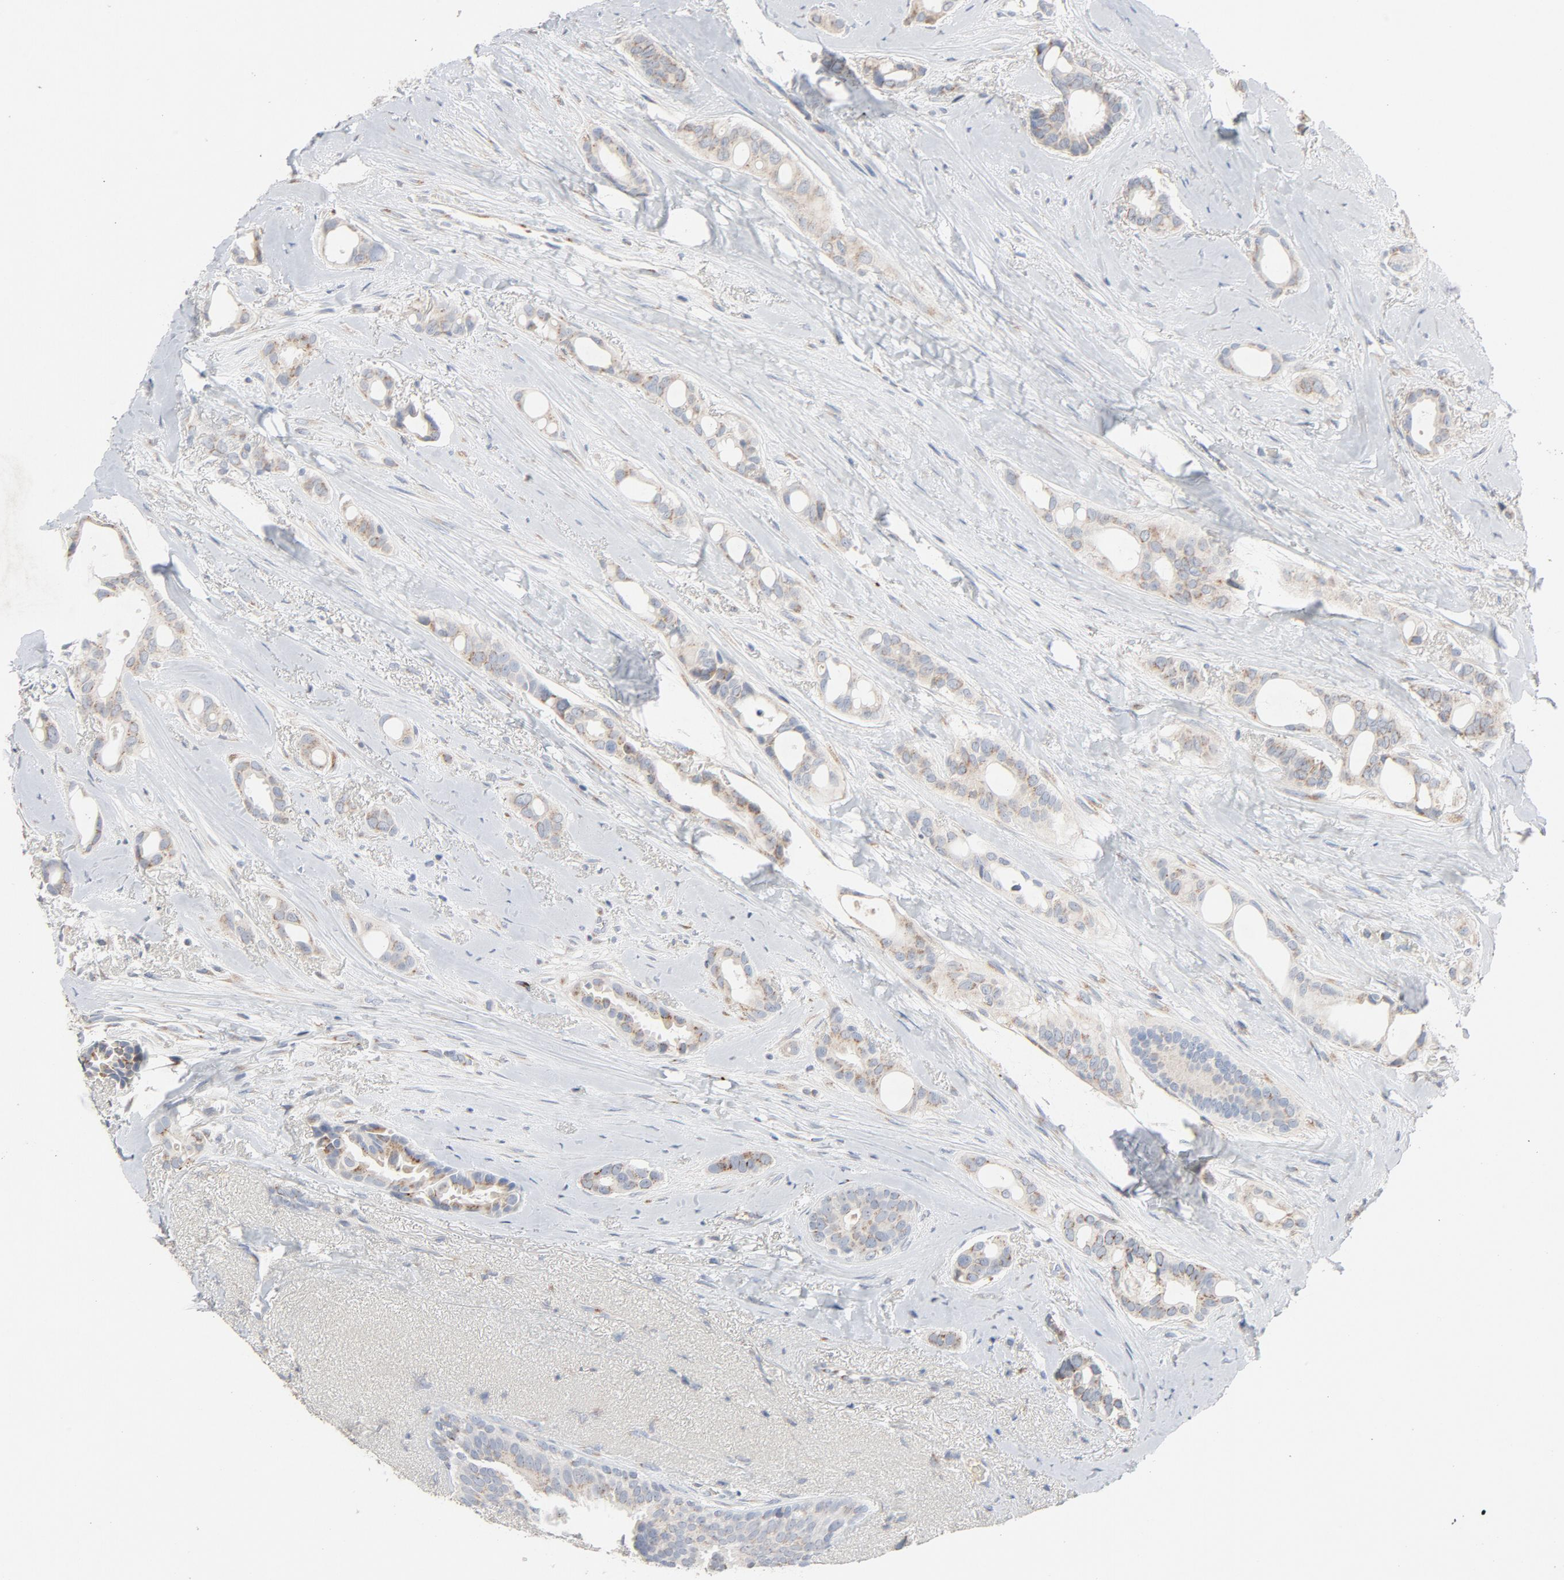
{"staining": {"intensity": "weak", "quantity": "<25%", "location": "cytoplasmic/membranous"}, "tissue": "breast cancer", "cell_type": "Tumor cells", "image_type": "cancer", "snomed": [{"axis": "morphology", "description": "Normal tissue, NOS"}, {"axis": "morphology", "description": "Duct carcinoma"}, {"axis": "topography", "description": "Breast"}], "caption": "This is an immunohistochemistry micrograph of infiltrating ductal carcinoma (breast). There is no positivity in tumor cells.", "gene": "LMAN2", "patient": {"sex": "female", "age": 50}}